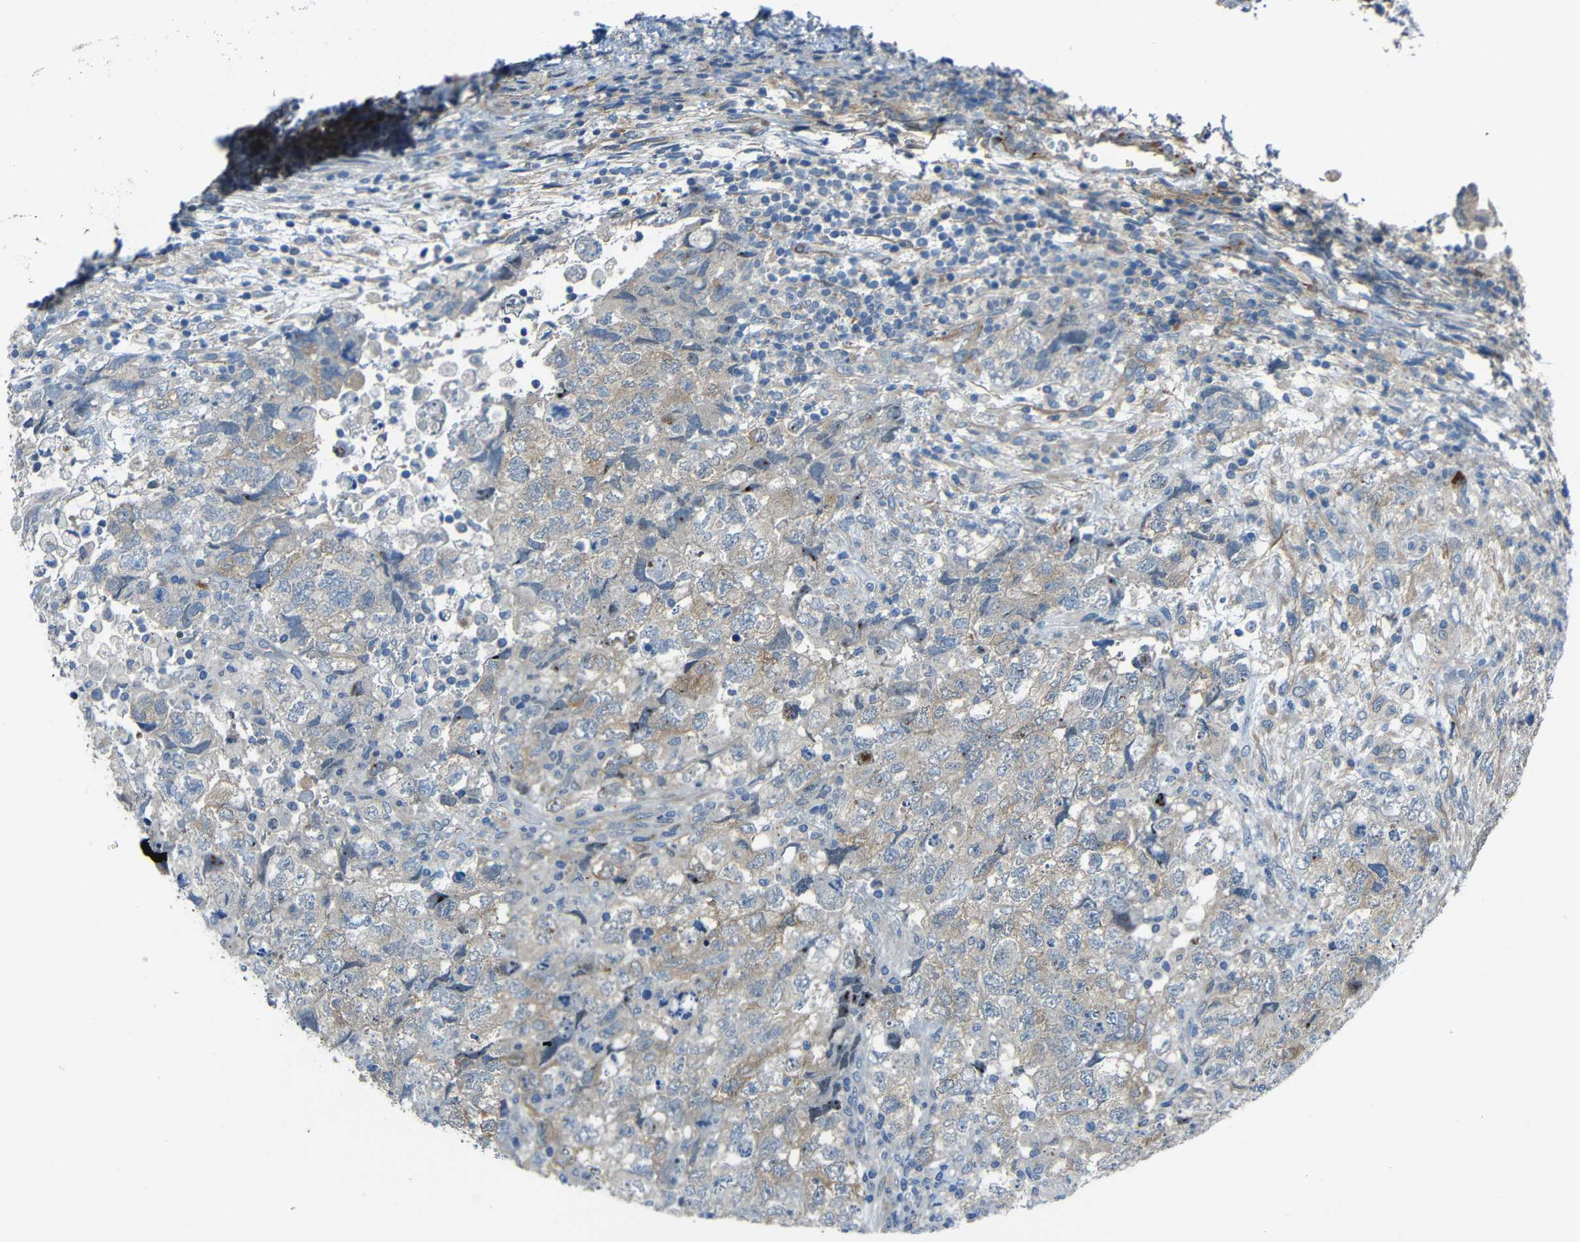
{"staining": {"intensity": "weak", "quantity": "<25%", "location": "cytoplasmic/membranous"}, "tissue": "testis cancer", "cell_type": "Tumor cells", "image_type": "cancer", "snomed": [{"axis": "morphology", "description": "Carcinoma, Embryonal, NOS"}, {"axis": "topography", "description": "Testis"}], "caption": "The photomicrograph reveals no staining of tumor cells in embryonal carcinoma (testis).", "gene": "DCLK1", "patient": {"sex": "male", "age": 36}}